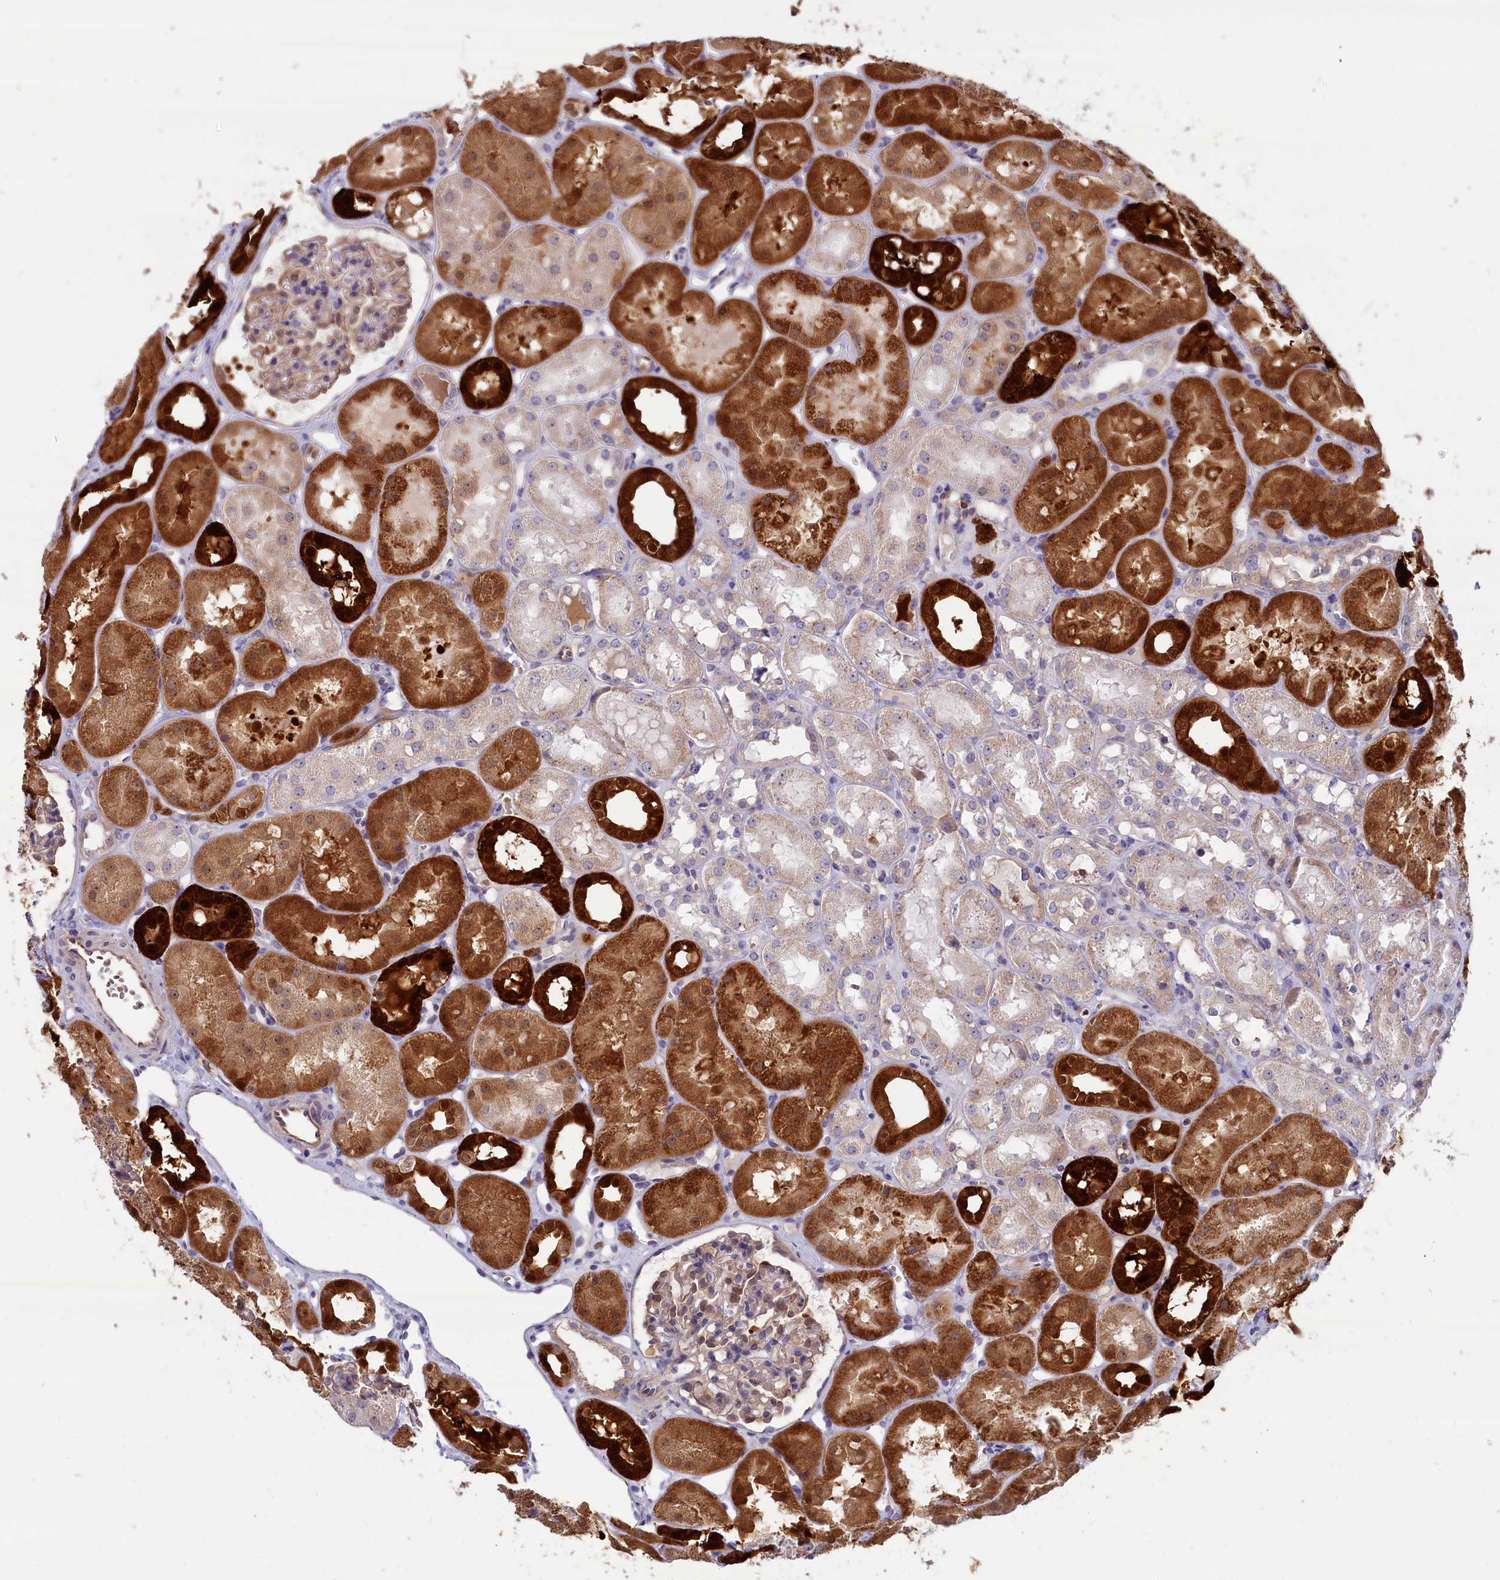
{"staining": {"intensity": "weak", "quantity": "<25%", "location": "cytoplasmic/membranous"}, "tissue": "kidney", "cell_type": "Cells in glomeruli", "image_type": "normal", "snomed": [{"axis": "morphology", "description": "Normal tissue, NOS"}, {"axis": "topography", "description": "Kidney"}], "caption": "Immunohistochemistry micrograph of normal kidney: human kidney stained with DAB (3,3'-diaminobenzidine) demonstrates no significant protein positivity in cells in glomeruli. (DAB IHC visualized using brightfield microscopy, high magnification).", "gene": "ABCC12", "patient": {"sex": "male", "age": 16}}